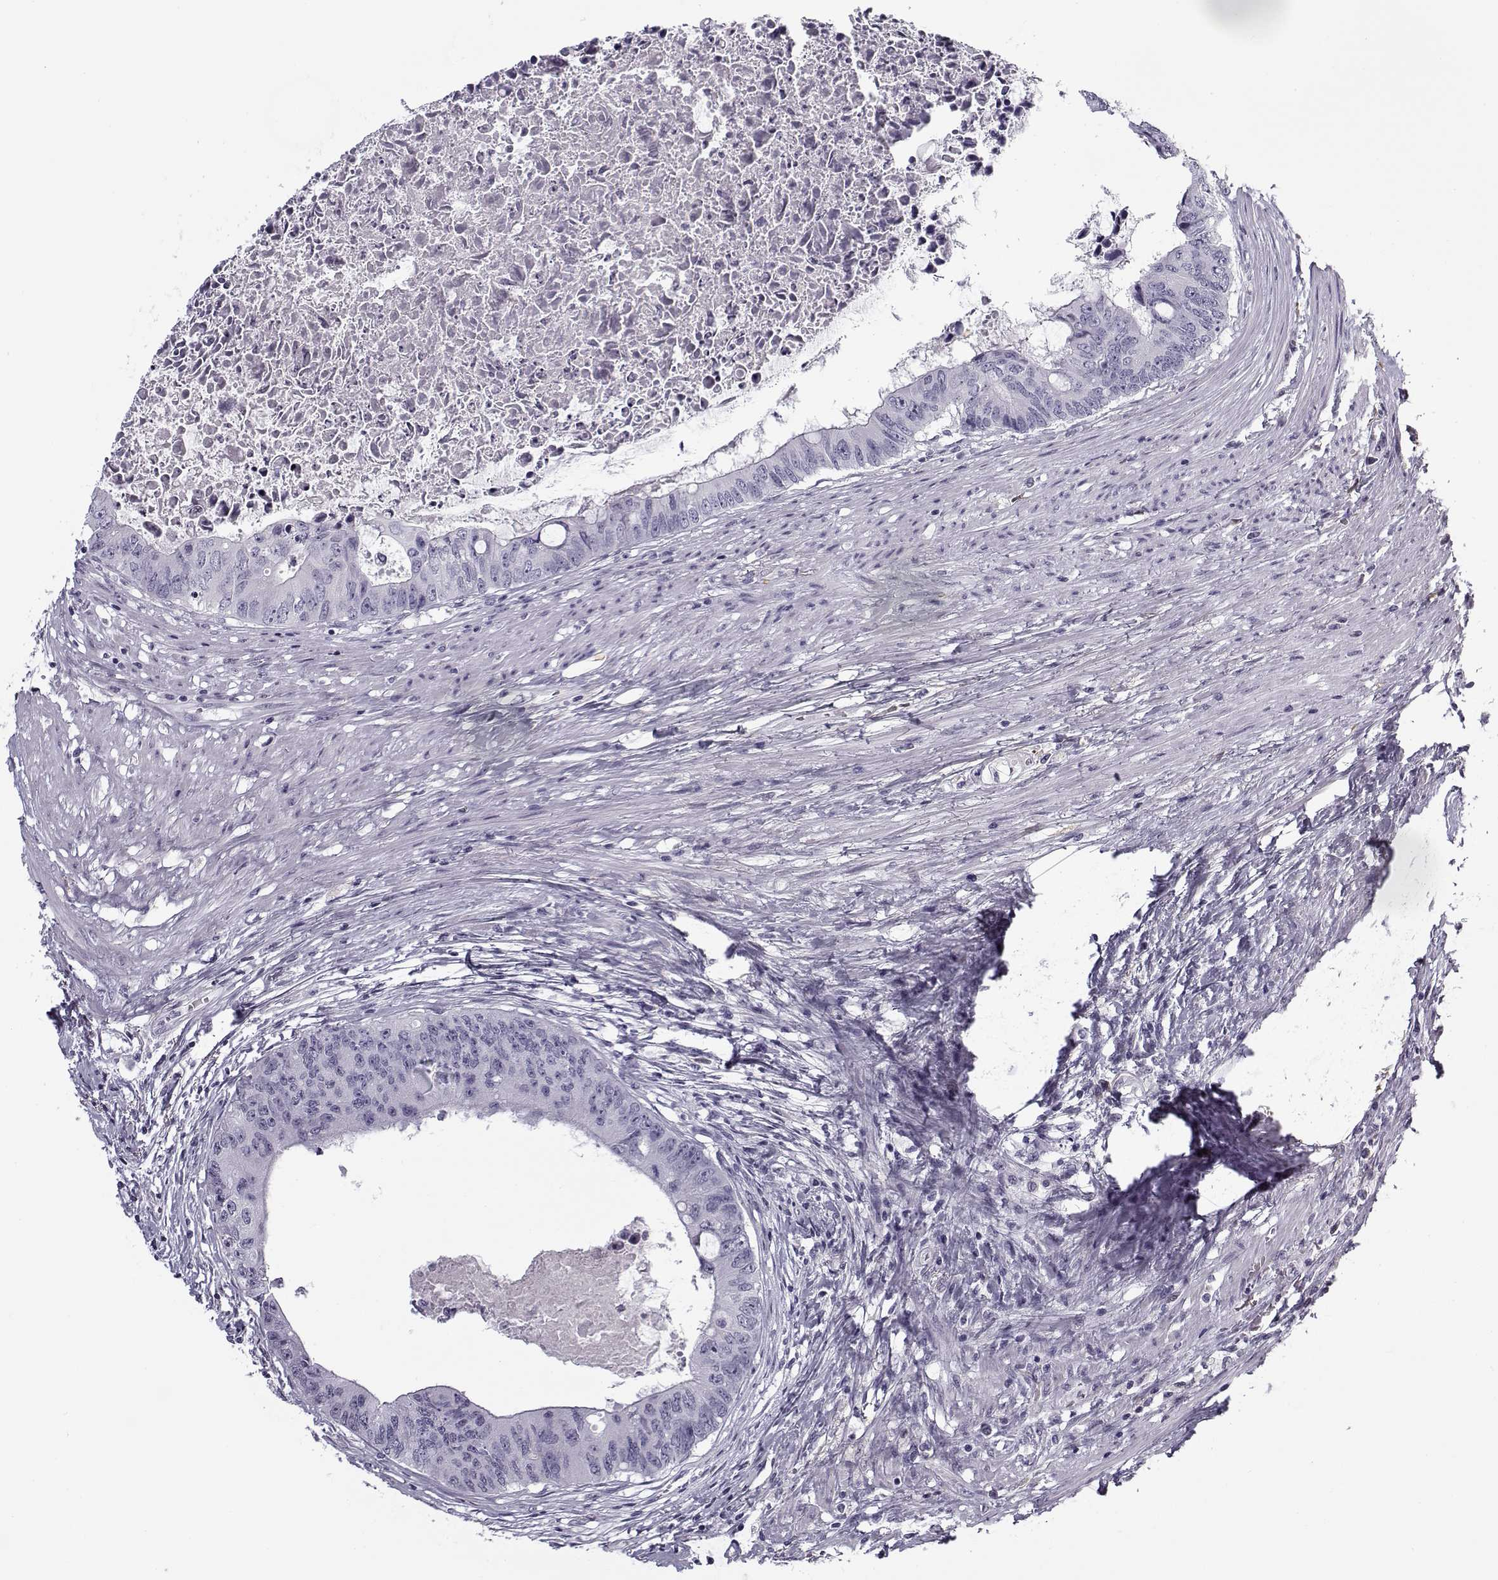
{"staining": {"intensity": "negative", "quantity": "none", "location": "none"}, "tissue": "colorectal cancer", "cell_type": "Tumor cells", "image_type": "cancer", "snomed": [{"axis": "morphology", "description": "Adenocarcinoma, NOS"}, {"axis": "topography", "description": "Rectum"}], "caption": "Adenocarcinoma (colorectal) stained for a protein using immunohistochemistry (IHC) reveals no staining tumor cells.", "gene": "SNCA", "patient": {"sex": "male", "age": 59}}